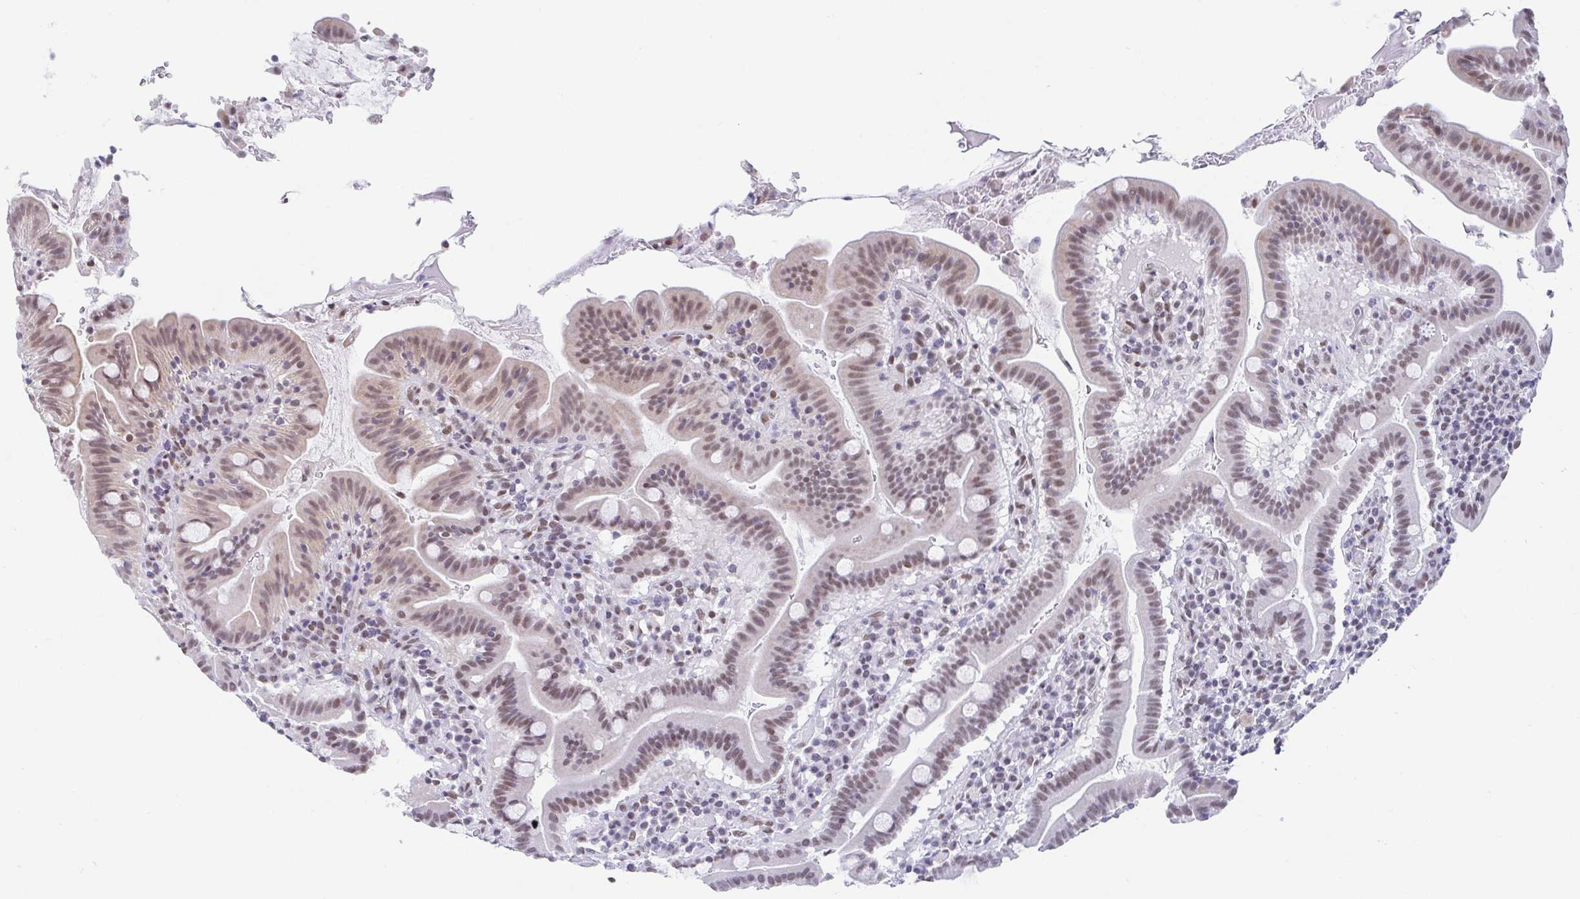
{"staining": {"intensity": "moderate", "quantity": ">75%", "location": "cytoplasmic/membranous,nuclear"}, "tissue": "small intestine", "cell_type": "Glandular cells", "image_type": "normal", "snomed": [{"axis": "morphology", "description": "Normal tissue, NOS"}, {"axis": "topography", "description": "Small intestine"}], "caption": "Protein analysis of normal small intestine exhibits moderate cytoplasmic/membranous,nuclear expression in about >75% of glandular cells. The staining is performed using DAB brown chromogen to label protein expression. The nuclei are counter-stained blue using hematoxylin.", "gene": "SLC7A10", "patient": {"sex": "male", "age": 26}}